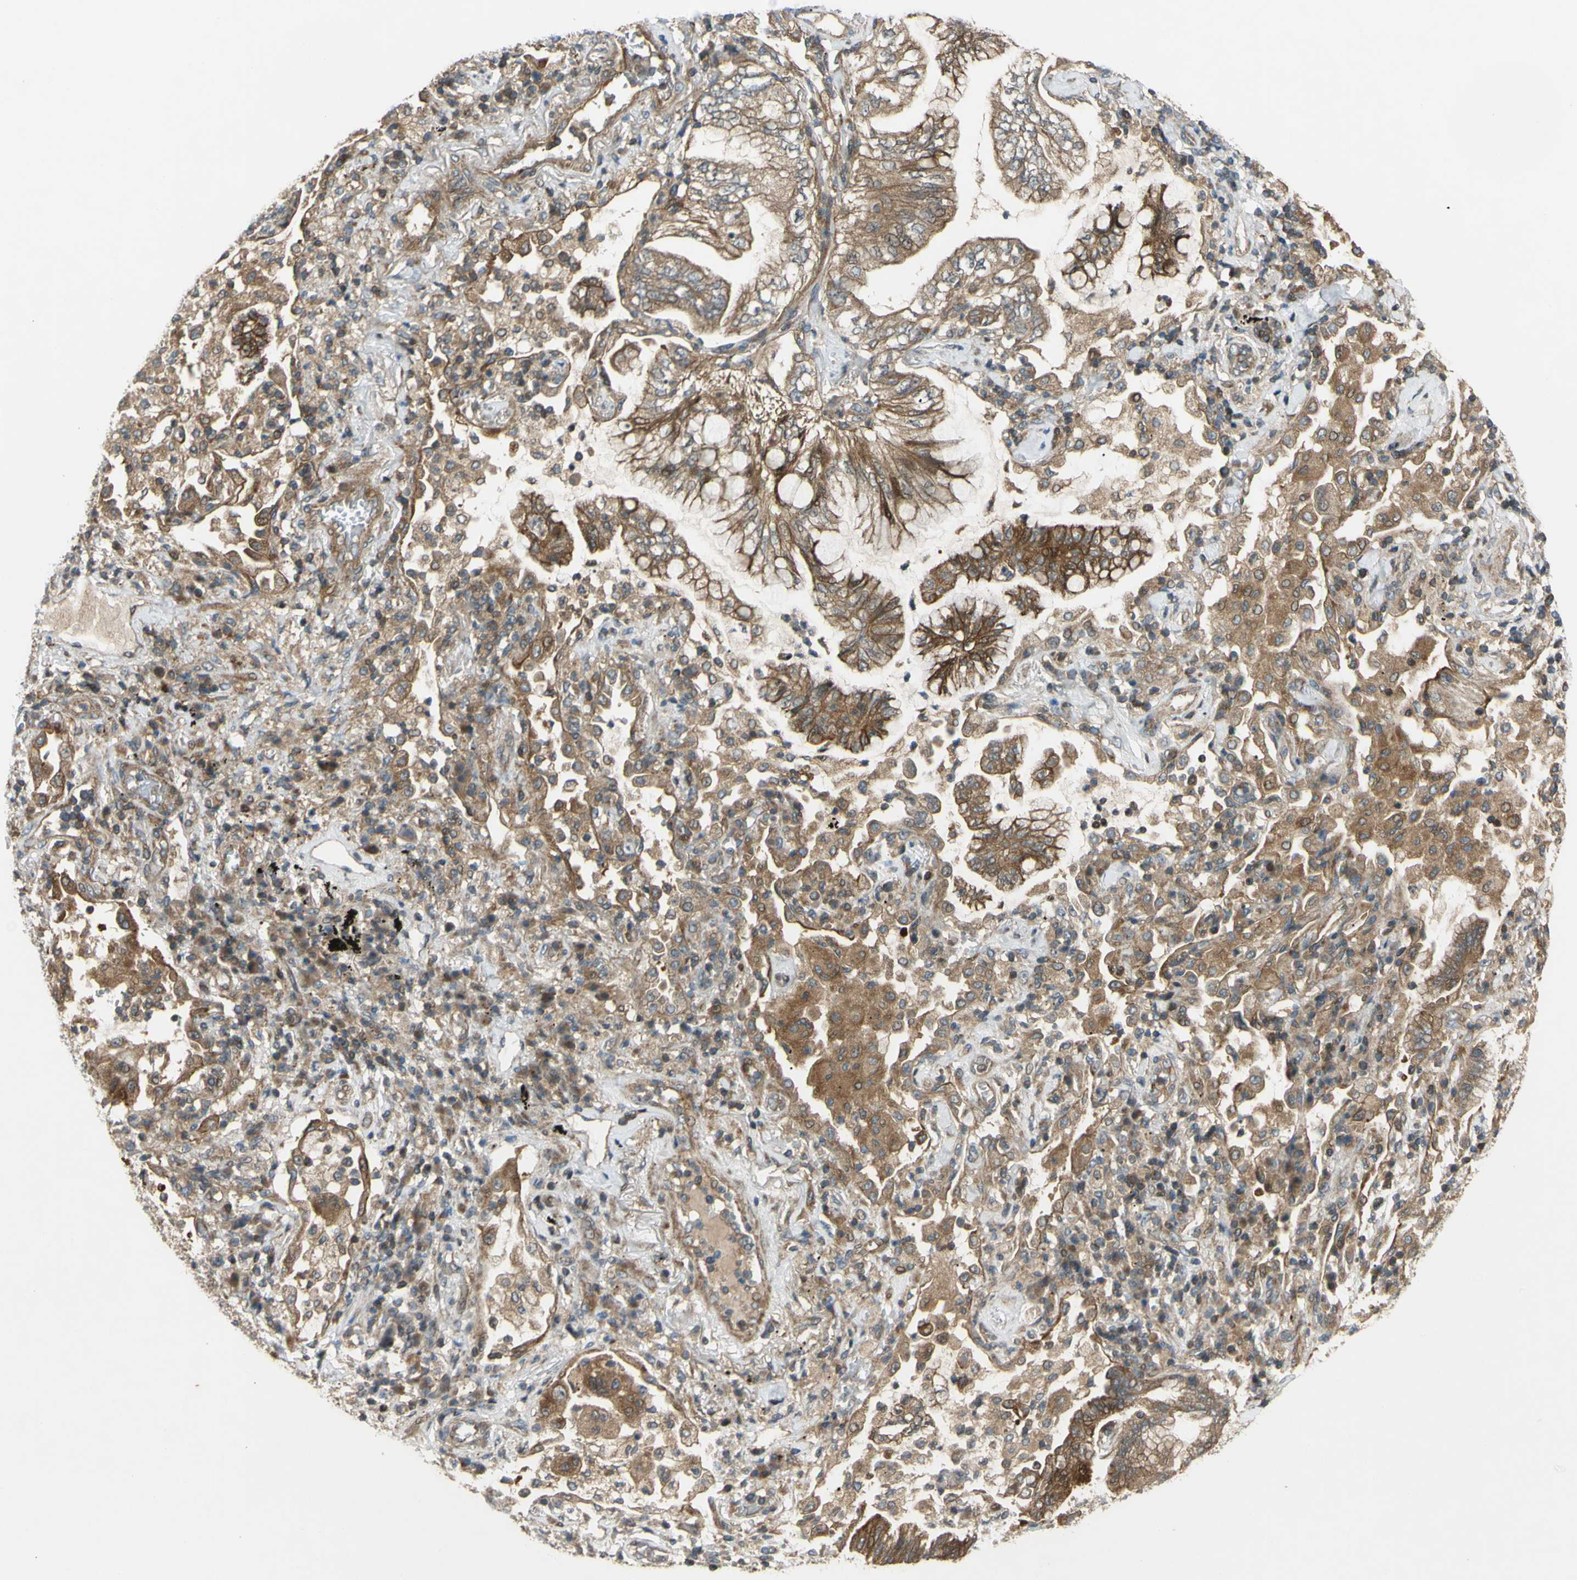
{"staining": {"intensity": "moderate", "quantity": ">75%", "location": "cytoplasmic/membranous"}, "tissue": "lung cancer", "cell_type": "Tumor cells", "image_type": "cancer", "snomed": [{"axis": "morphology", "description": "Normal tissue, NOS"}, {"axis": "morphology", "description": "Adenocarcinoma, NOS"}, {"axis": "topography", "description": "Bronchus"}, {"axis": "topography", "description": "Lung"}], "caption": "Brown immunohistochemical staining in adenocarcinoma (lung) reveals moderate cytoplasmic/membranous expression in about >75% of tumor cells.", "gene": "FLII", "patient": {"sex": "female", "age": 70}}